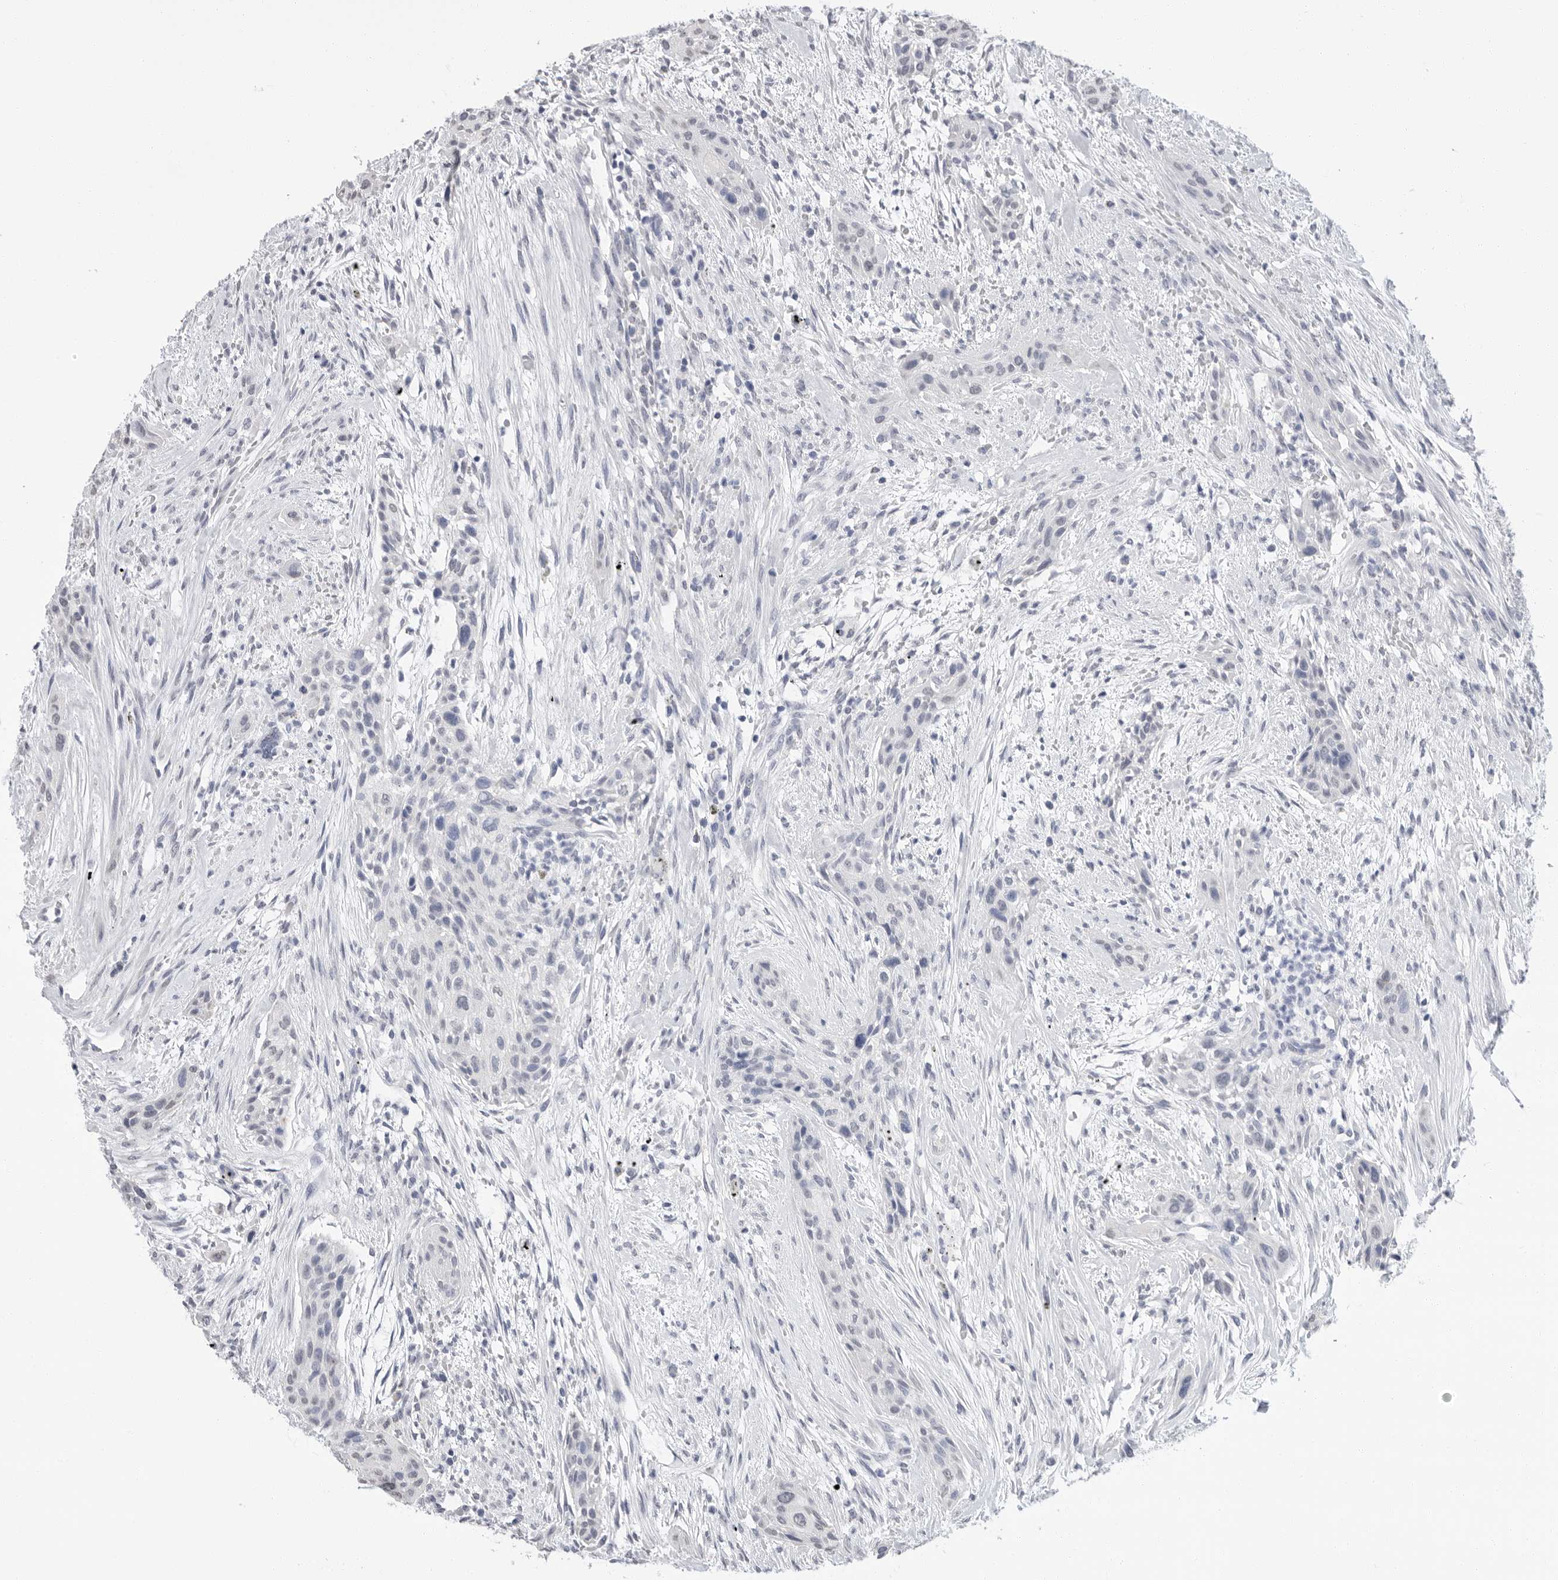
{"staining": {"intensity": "negative", "quantity": "none", "location": "none"}, "tissue": "urothelial cancer", "cell_type": "Tumor cells", "image_type": "cancer", "snomed": [{"axis": "morphology", "description": "Urothelial carcinoma, High grade"}, {"axis": "topography", "description": "Urinary bladder"}], "caption": "This photomicrograph is of high-grade urothelial carcinoma stained with immunohistochemistry (IHC) to label a protein in brown with the nuclei are counter-stained blue. There is no positivity in tumor cells. The staining is performed using DAB (3,3'-diaminobenzidine) brown chromogen with nuclei counter-stained in using hematoxylin.", "gene": "ARHGEF10", "patient": {"sex": "male", "age": 35}}